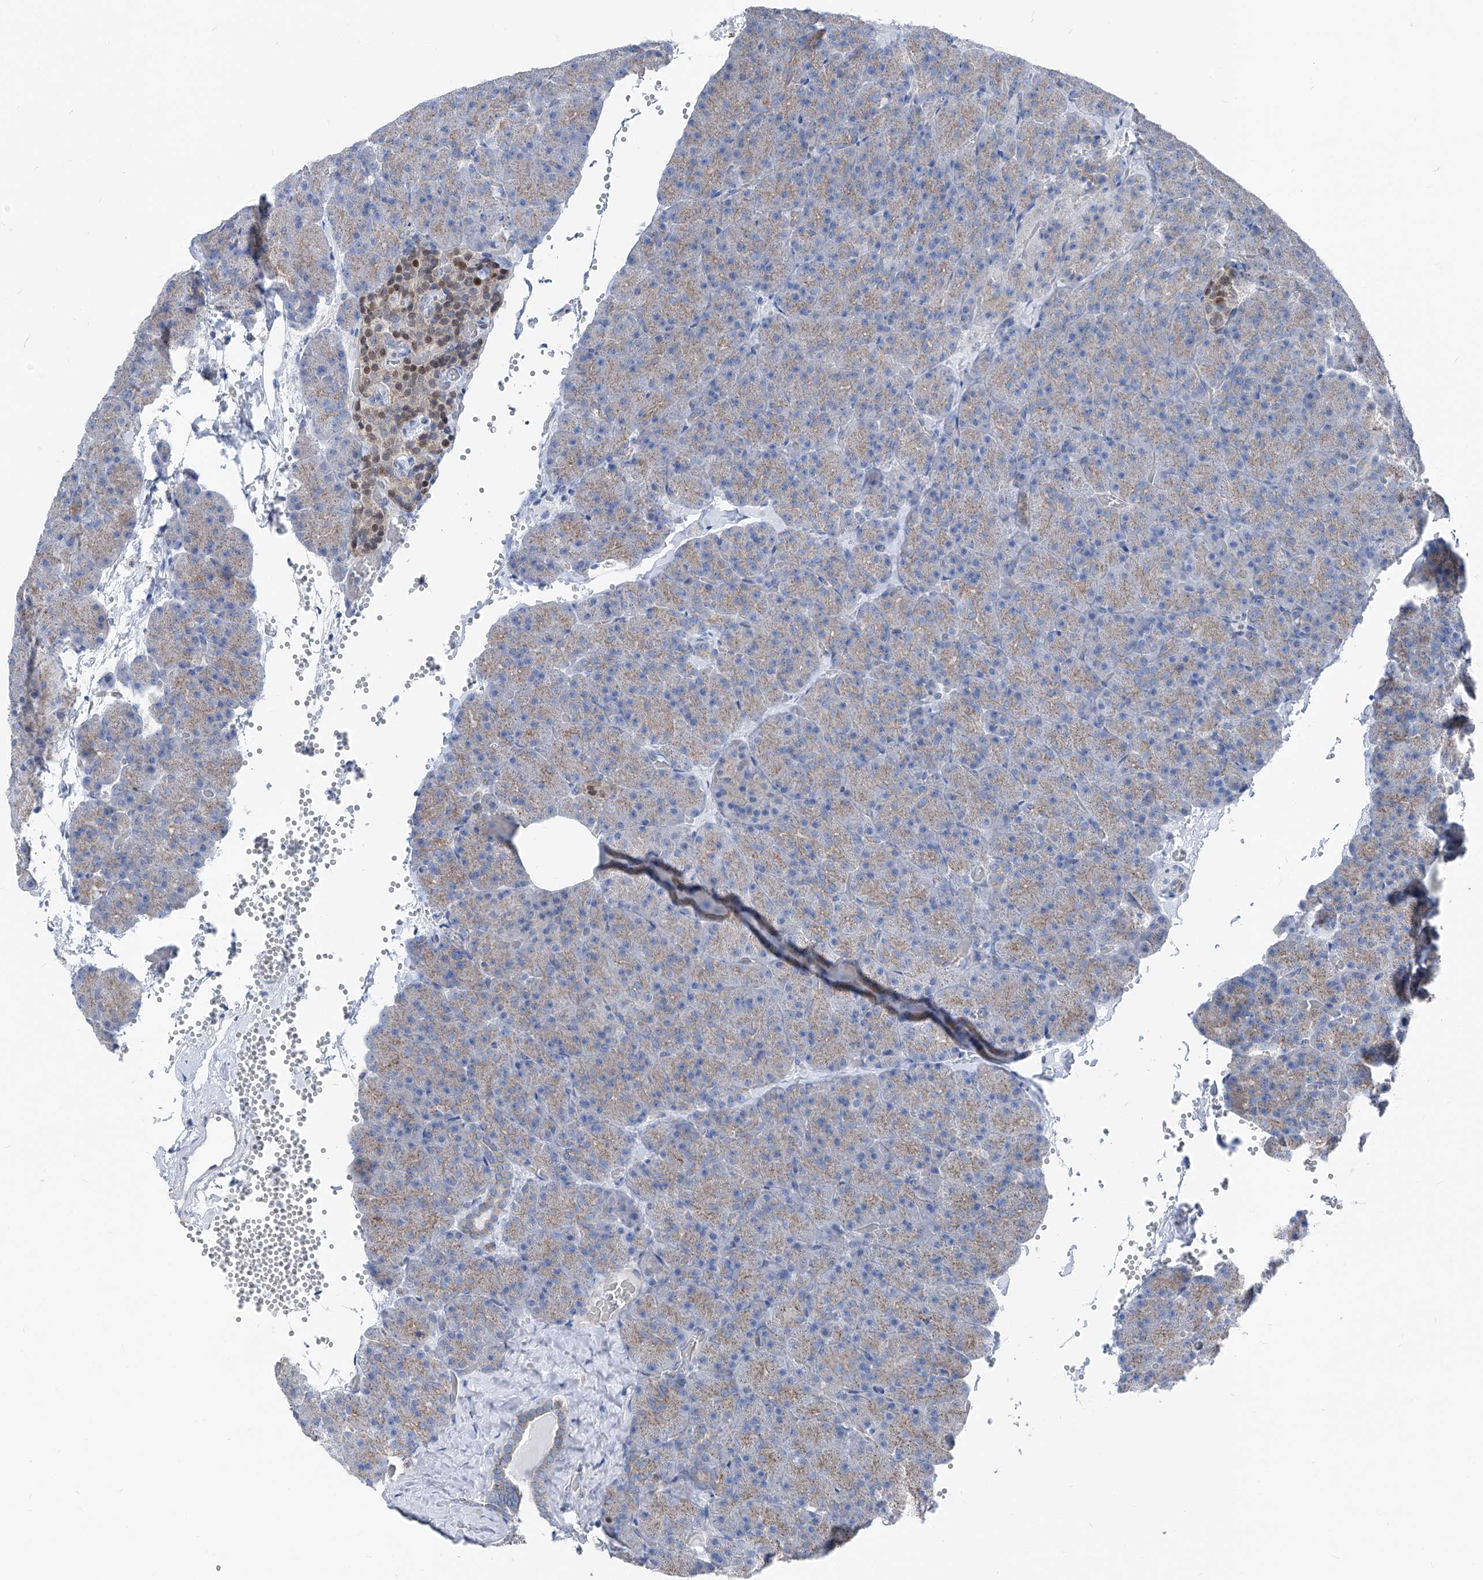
{"staining": {"intensity": "weak", "quantity": "<25%", "location": "cytoplasmic/membranous"}, "tissue": "pancreas", "cell_type": "Exocrine glandular cells", "image_type": "normal", "snomed": [{"axis": "morphology", "description": "Normal tissue, NOS"}, {"axis": "morphology", "description": "Carcinoid, malignant, NOS"}, {"axis": "topography", "description": "Pancreas"}], "caption": "Exocrine glandular cells are negative for protein expression in benign human pancreas.", "gene": "AGPS", "patient": {"sex": "female", "age": 35}}